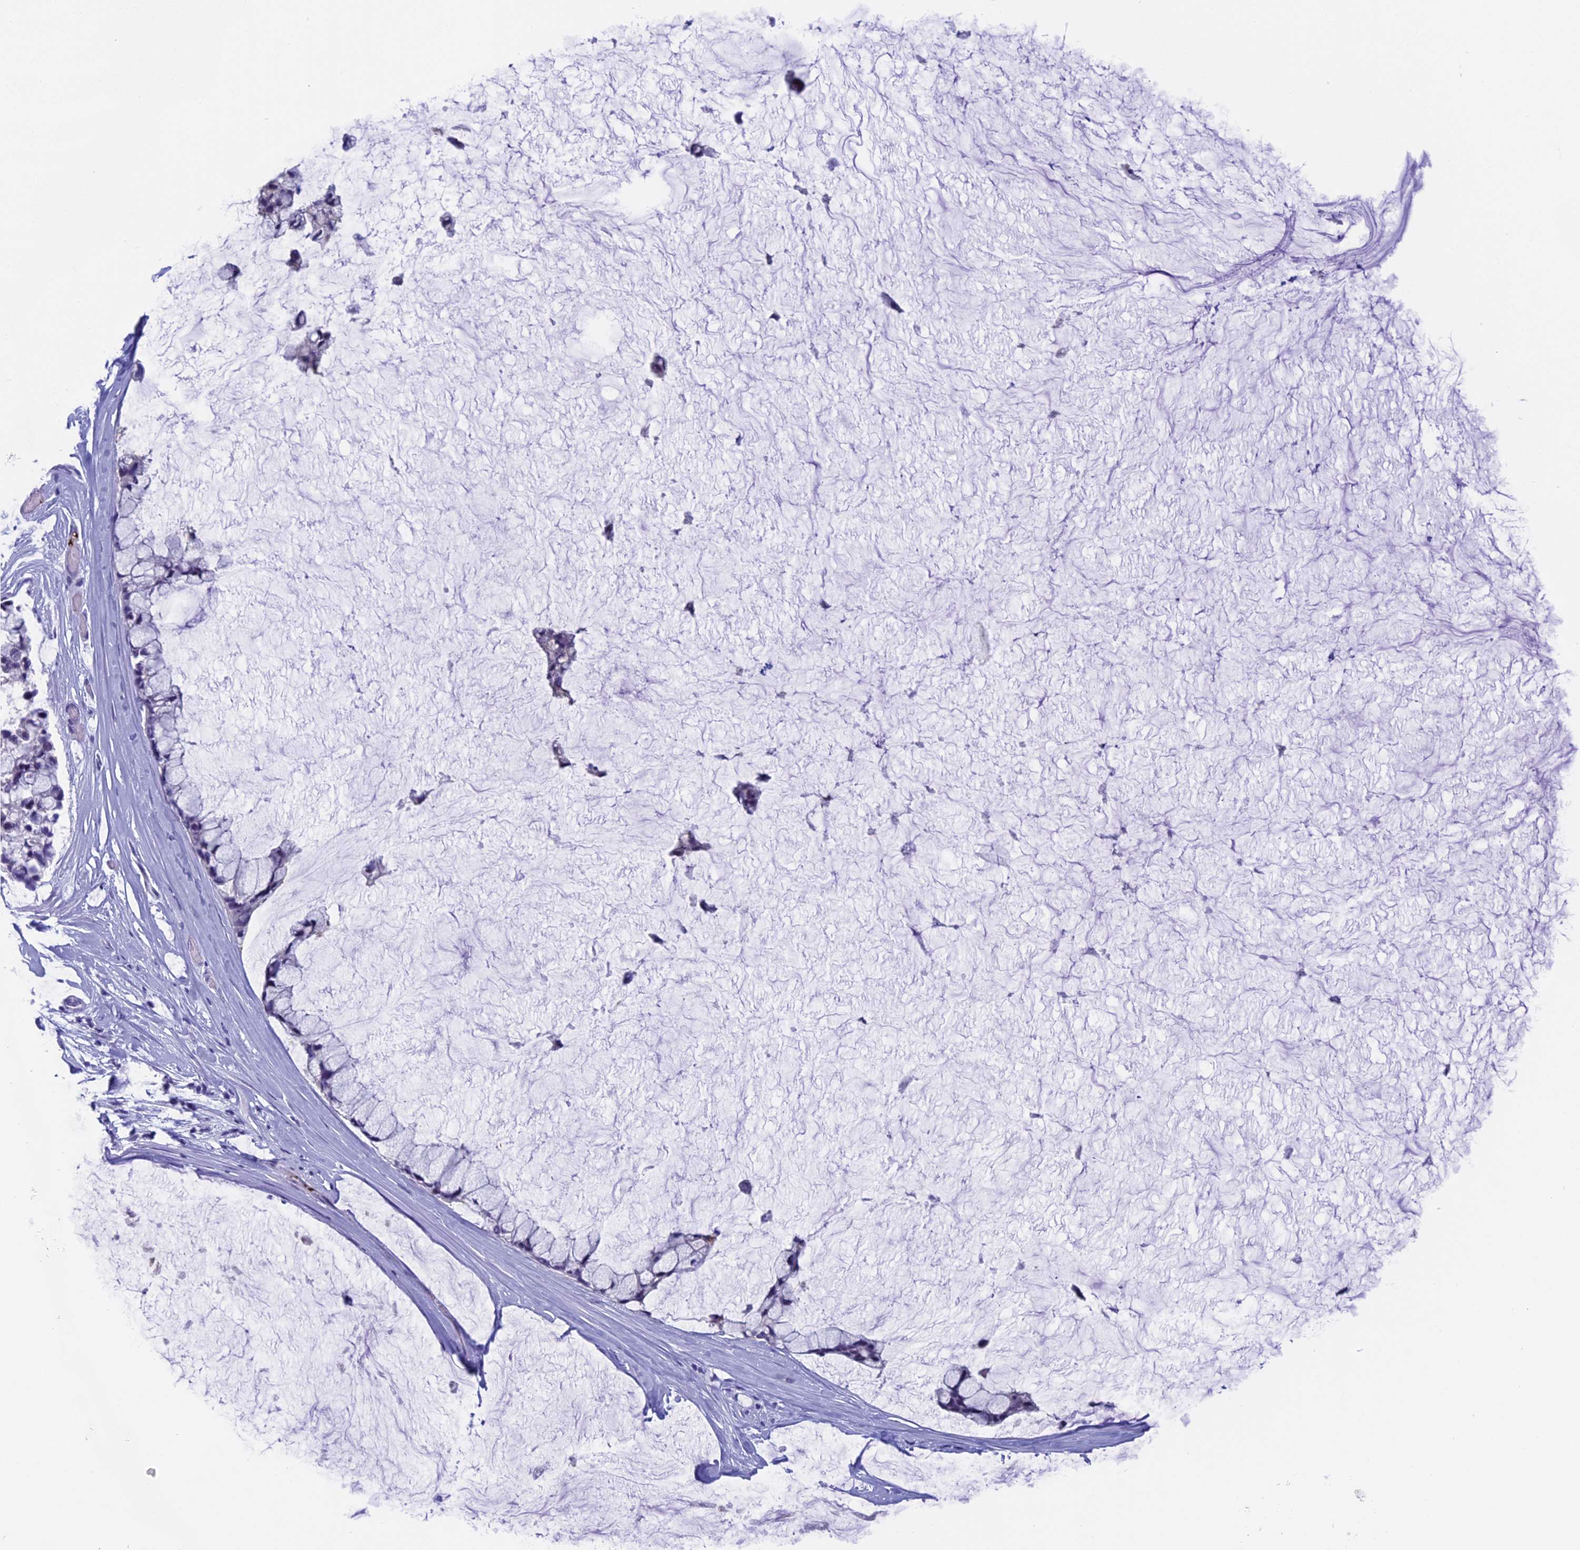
{"staining": {"intensity": "negative", "quantity": "none", "location": "none"}, "tissue": "ovarian cancer", "cell_type": "Tumor cells", "image_type": "cancer", "snomed": [{"axis": "morphology", "description": "Cystadenocarcinoma, mucinous, NOS"}, {"axis": "topography", "description": "Ovary"}], "caption": "High power microscopy histopathology image of an immunohistochemistry (IHC) photomicrograph of ovarian cancer, revealing no significant staining in tumor cells.", "gene": "AIFM2", "patient": {"sex": "female", "age": 39}}